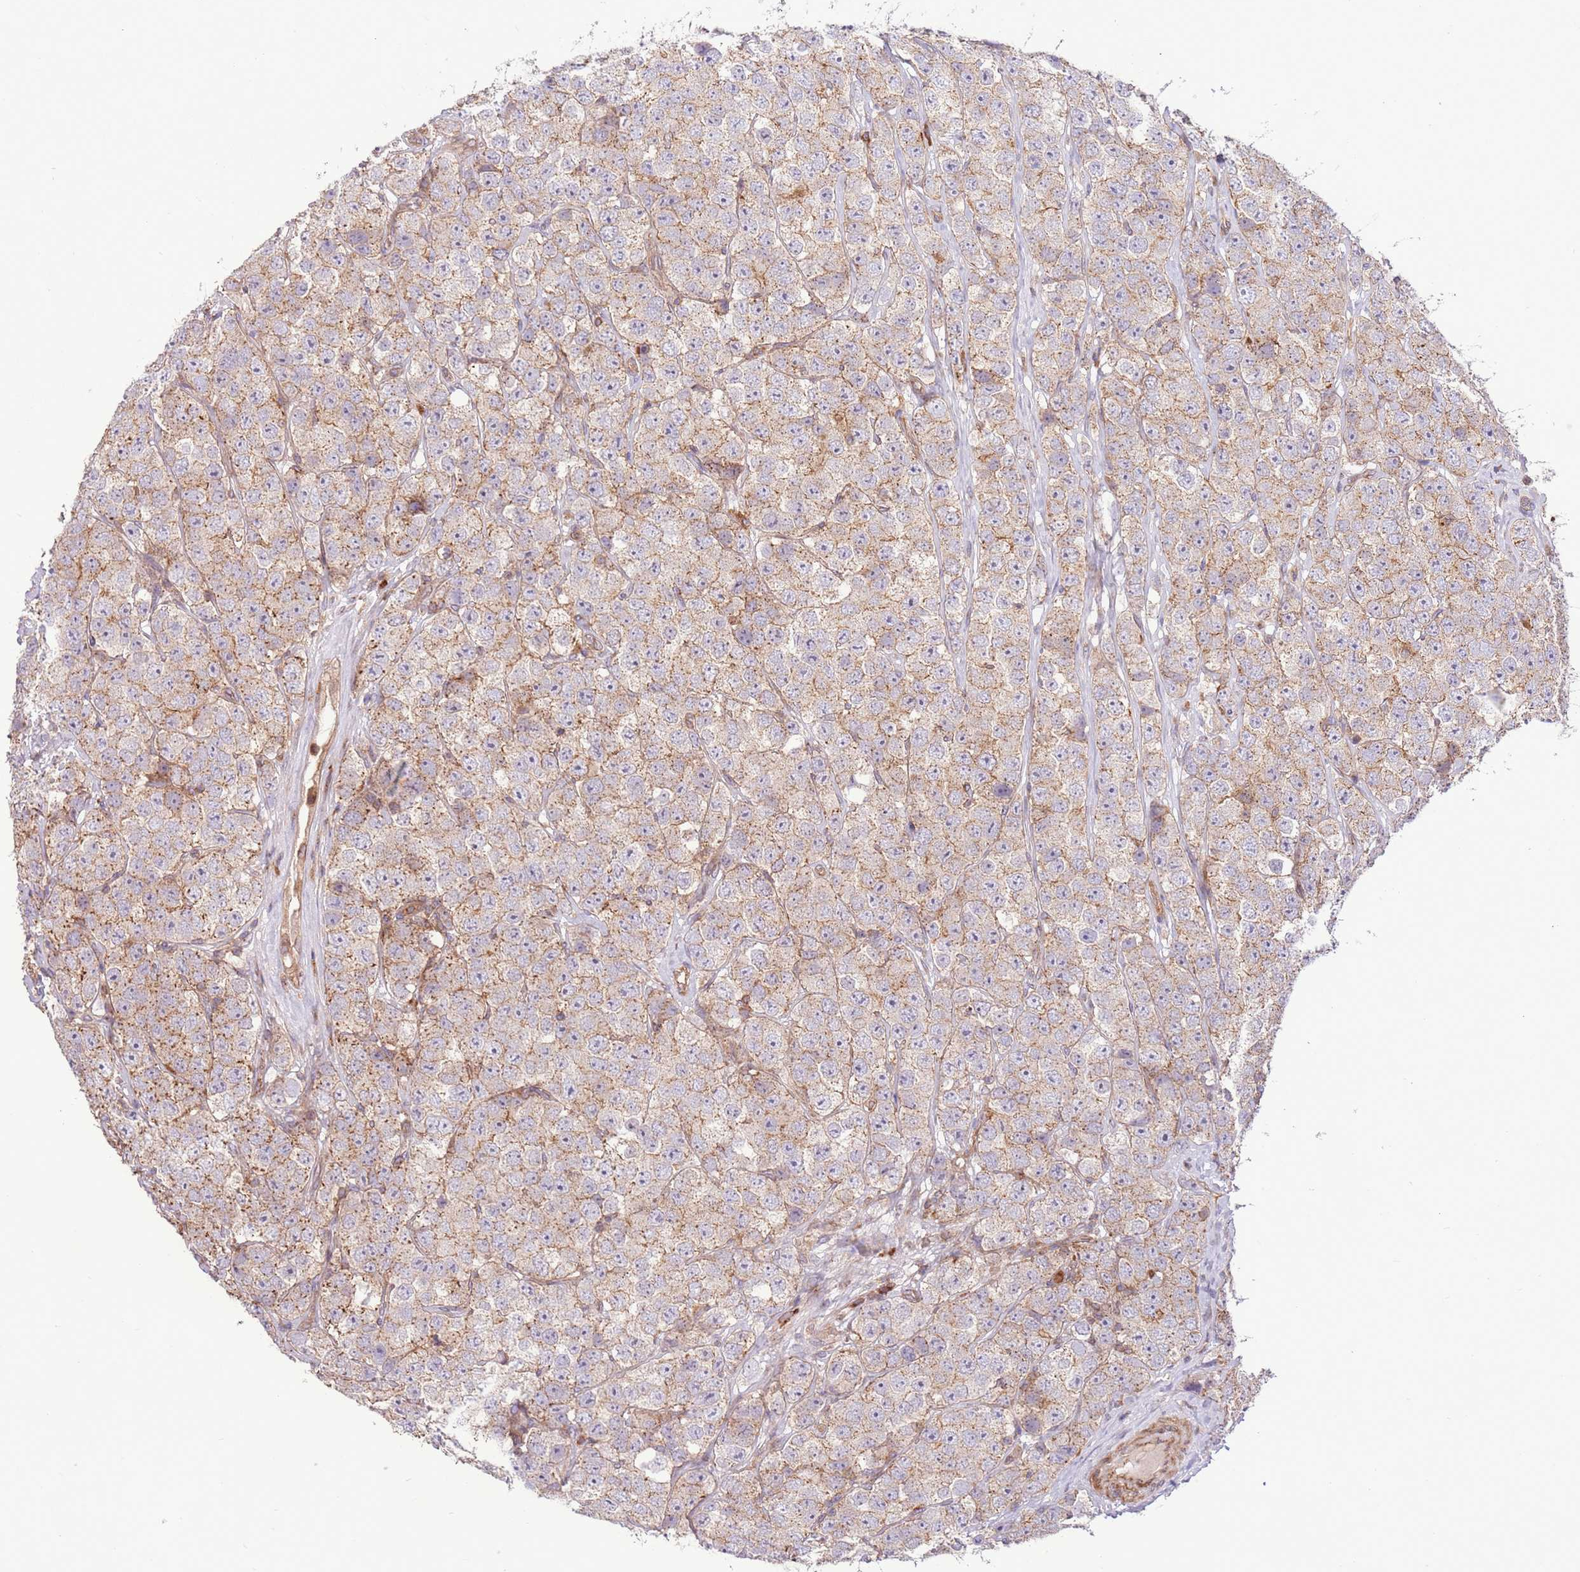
{"staining": {"intensity": "weak", "quantity": ">75%", "location": "cytoplasmic/membranous"}, "tissue": "testis cancer", "cell_type": "Tumor cells", "image_type": "cancer", "snomed": [{"axis": "morphology", "description": "Seminoma, NOS"}, {"axis": "topography", "description": "Testis"}], "caption": "Seminoma (testis) tissue exhibits weak cytoplasmic/membranous expression in about >75% of tumor cells", "gene": "DDX19B", "patient": {"sex": "male", "age": 28}}